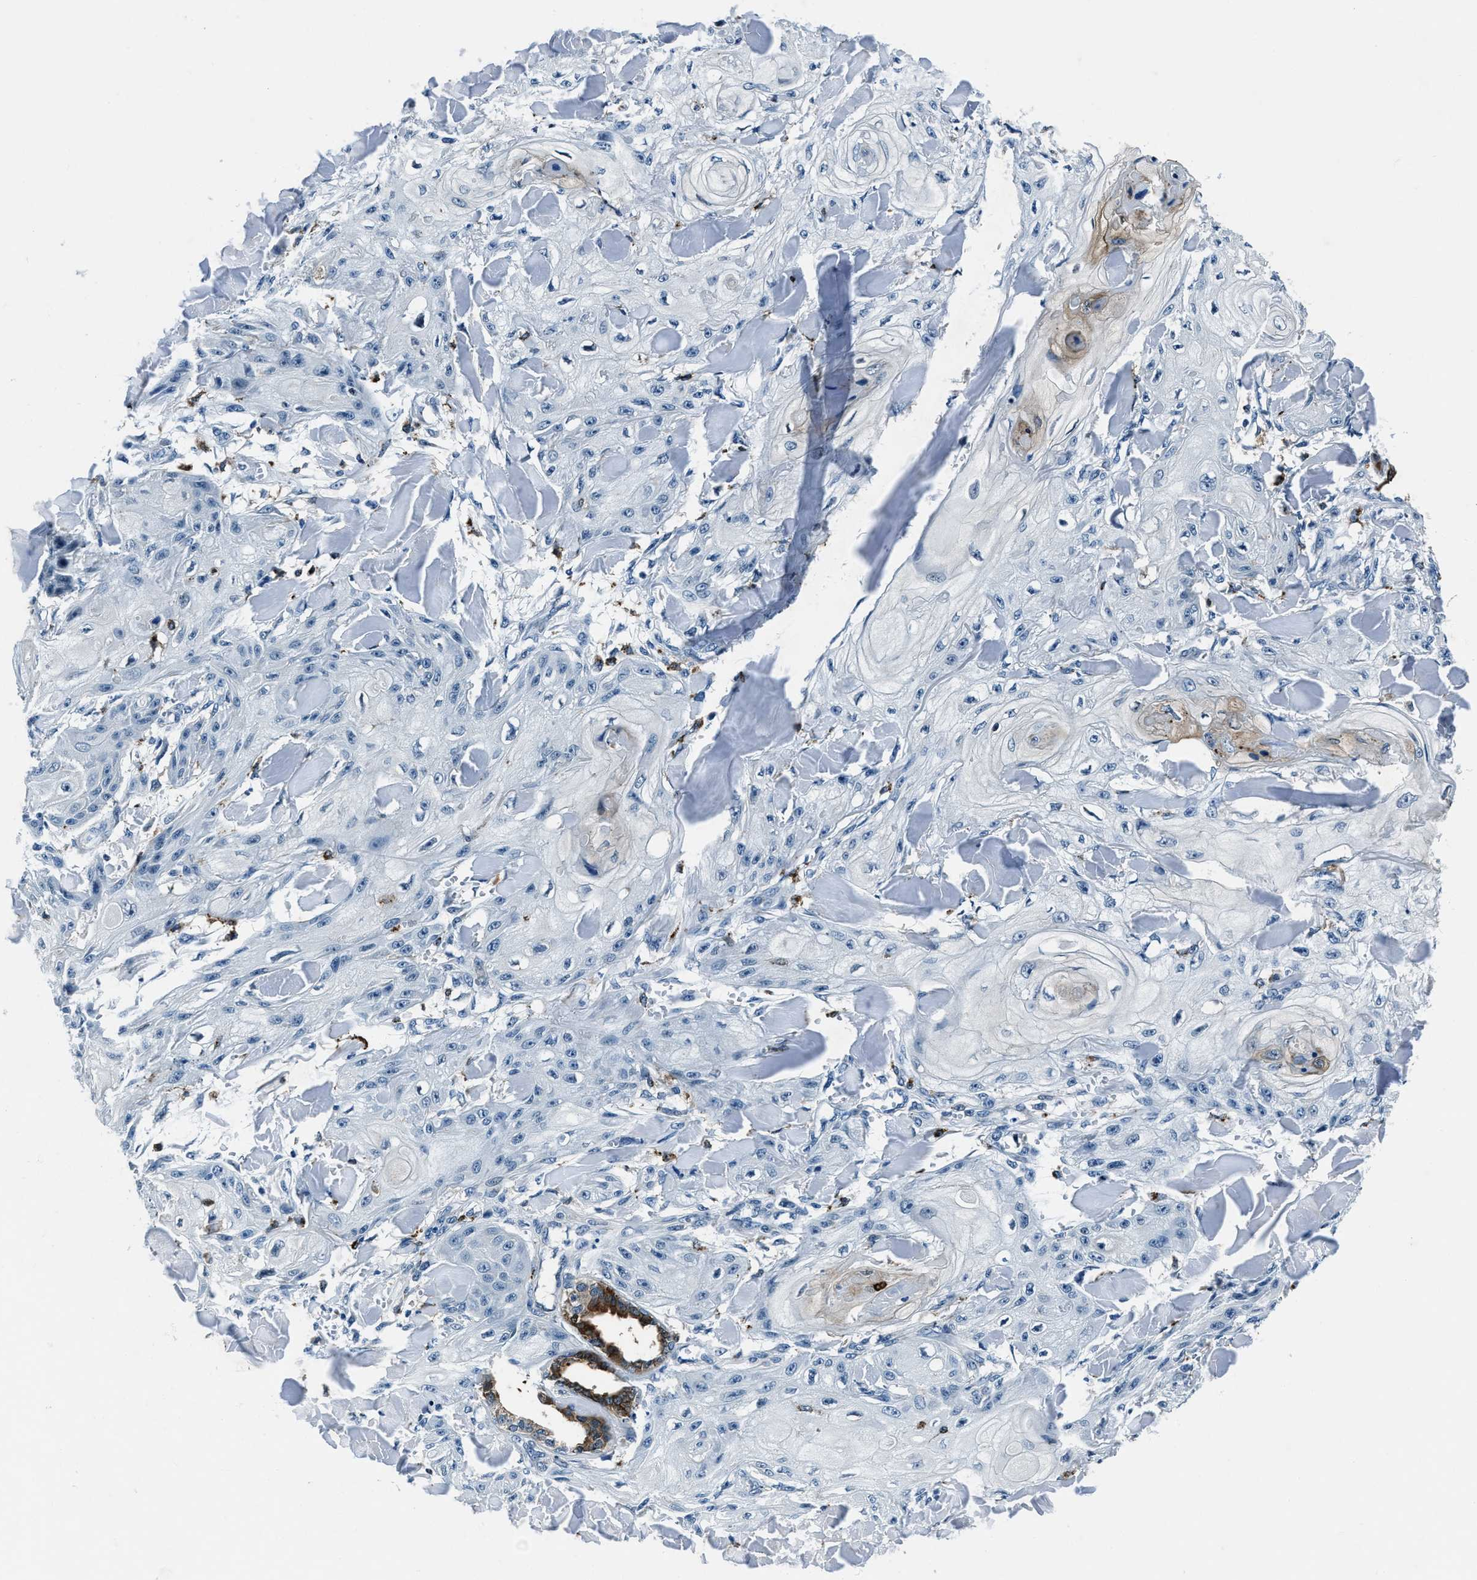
{"staining": {"intensity": "negative", "quantity": "none", "location": "none"}, "tissue": "skin cancer", "cell_type": "Tumor cells", "image_type": "cancer", "snomed": [{"axis": "morphology", "description": "Squamous cell carcinoma, NOS"}, {"axis": "topography", "description": "Skin"}], "caption": "There is no significant positivity in tumor cells of squamous cell carcinoma (skin). (DAB IHC, high magnification).", "gene": "PTPDC1", "patient": {"sex": "male", "age": 74}}